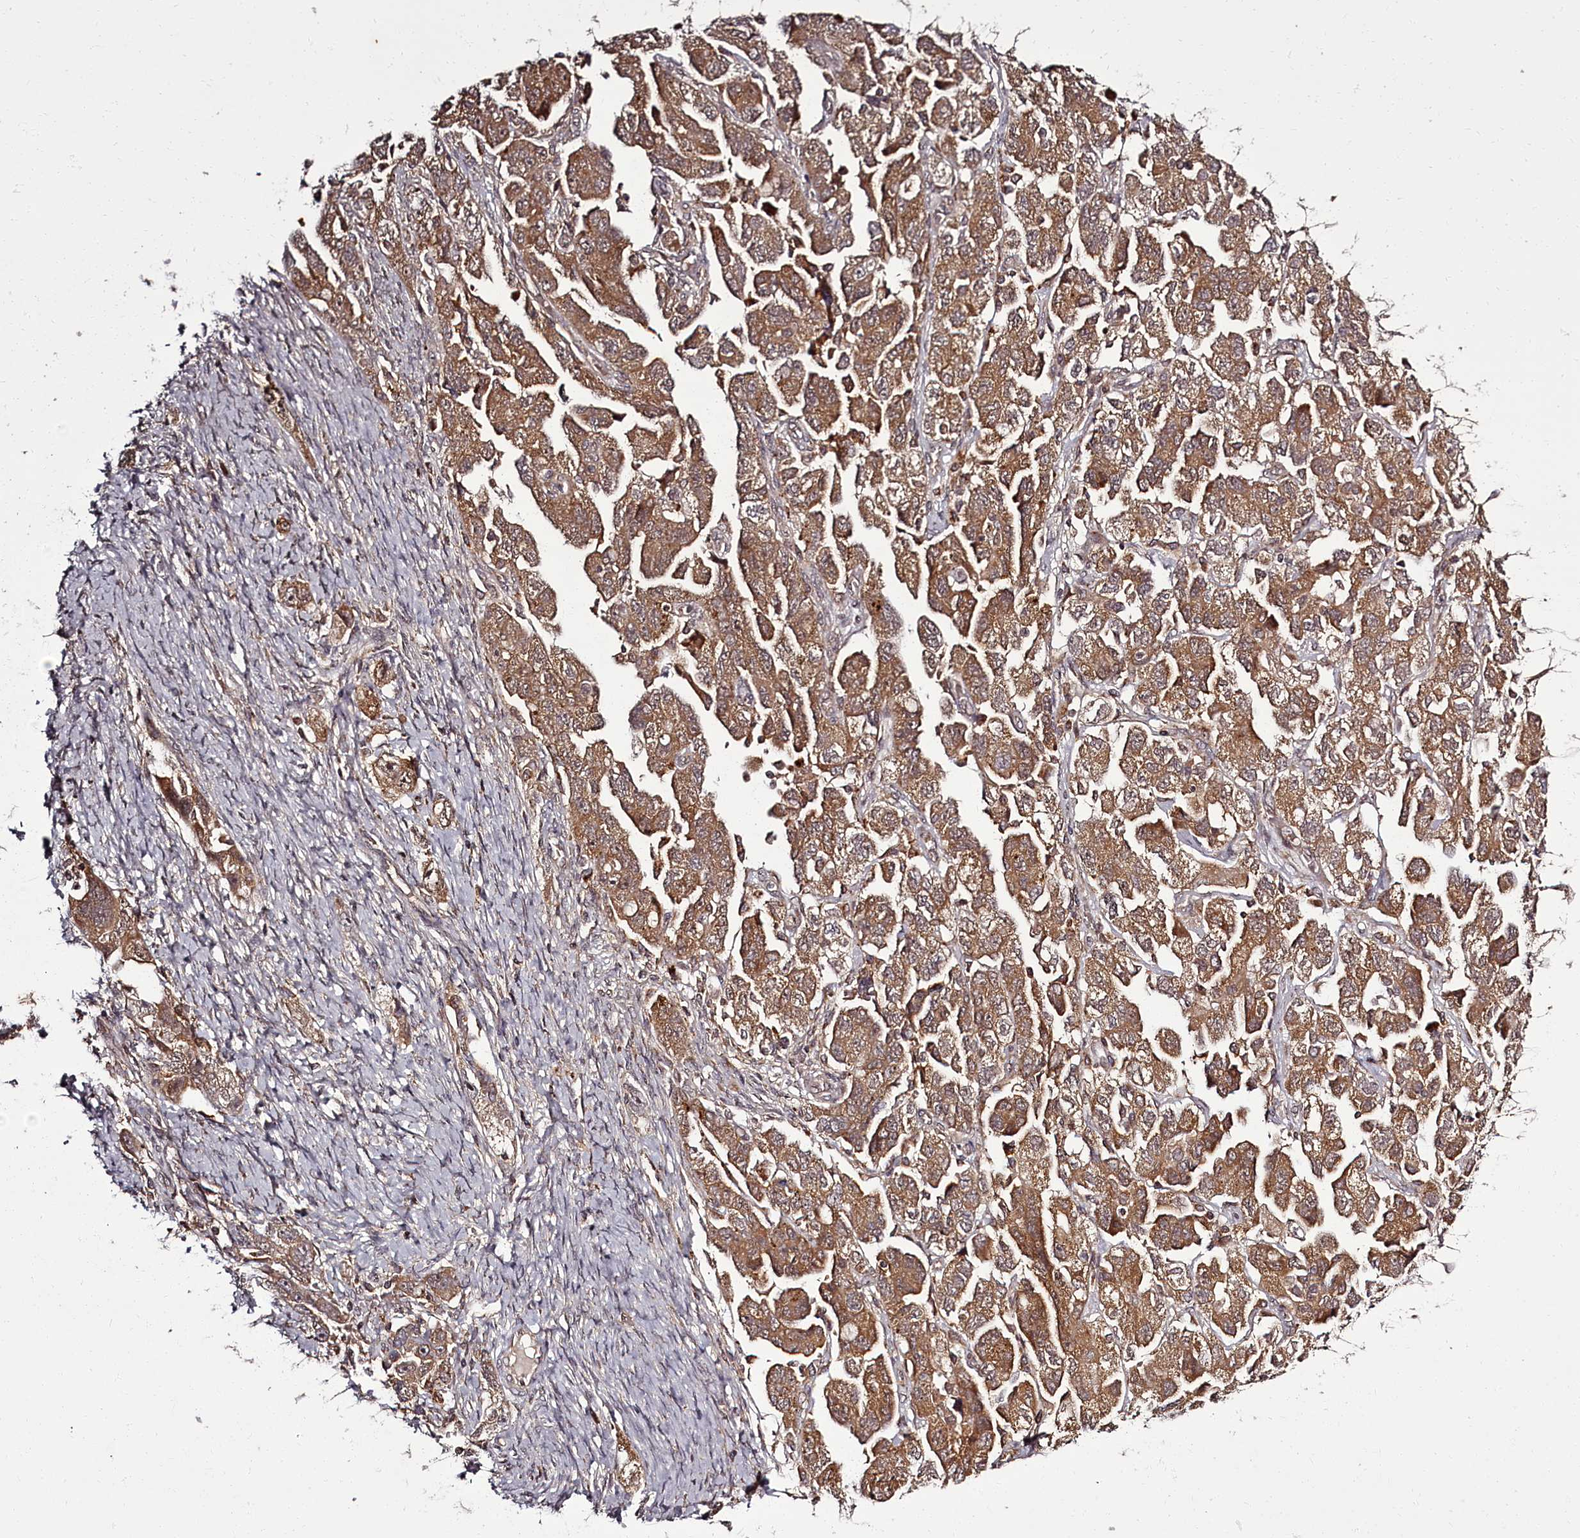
{"staining": {"intensity": "moderate", "quantity": ">75%", "location": "cytoplasmic/membranous"}, "tissue": "ovarian cancer", "cell_type": "Tumor cells", "image_type": "cancer", "snomed": [{"axis": "morphology", "description": "Carcinoma, NOS"}, {"axis": "morphology", "description": "Cystadenocarcinoma, serous, NOS"}, {"axis": "topography", "description": "Ovary"}], "caption": "Brown immunohistochemical staining in human ovarian cancer demonstrates moderate cytoplasmic/membranous positivity in about >75% of tumor cells.", "gene": "PCBP2", "patient": {"sex": "female", "age": 69}}